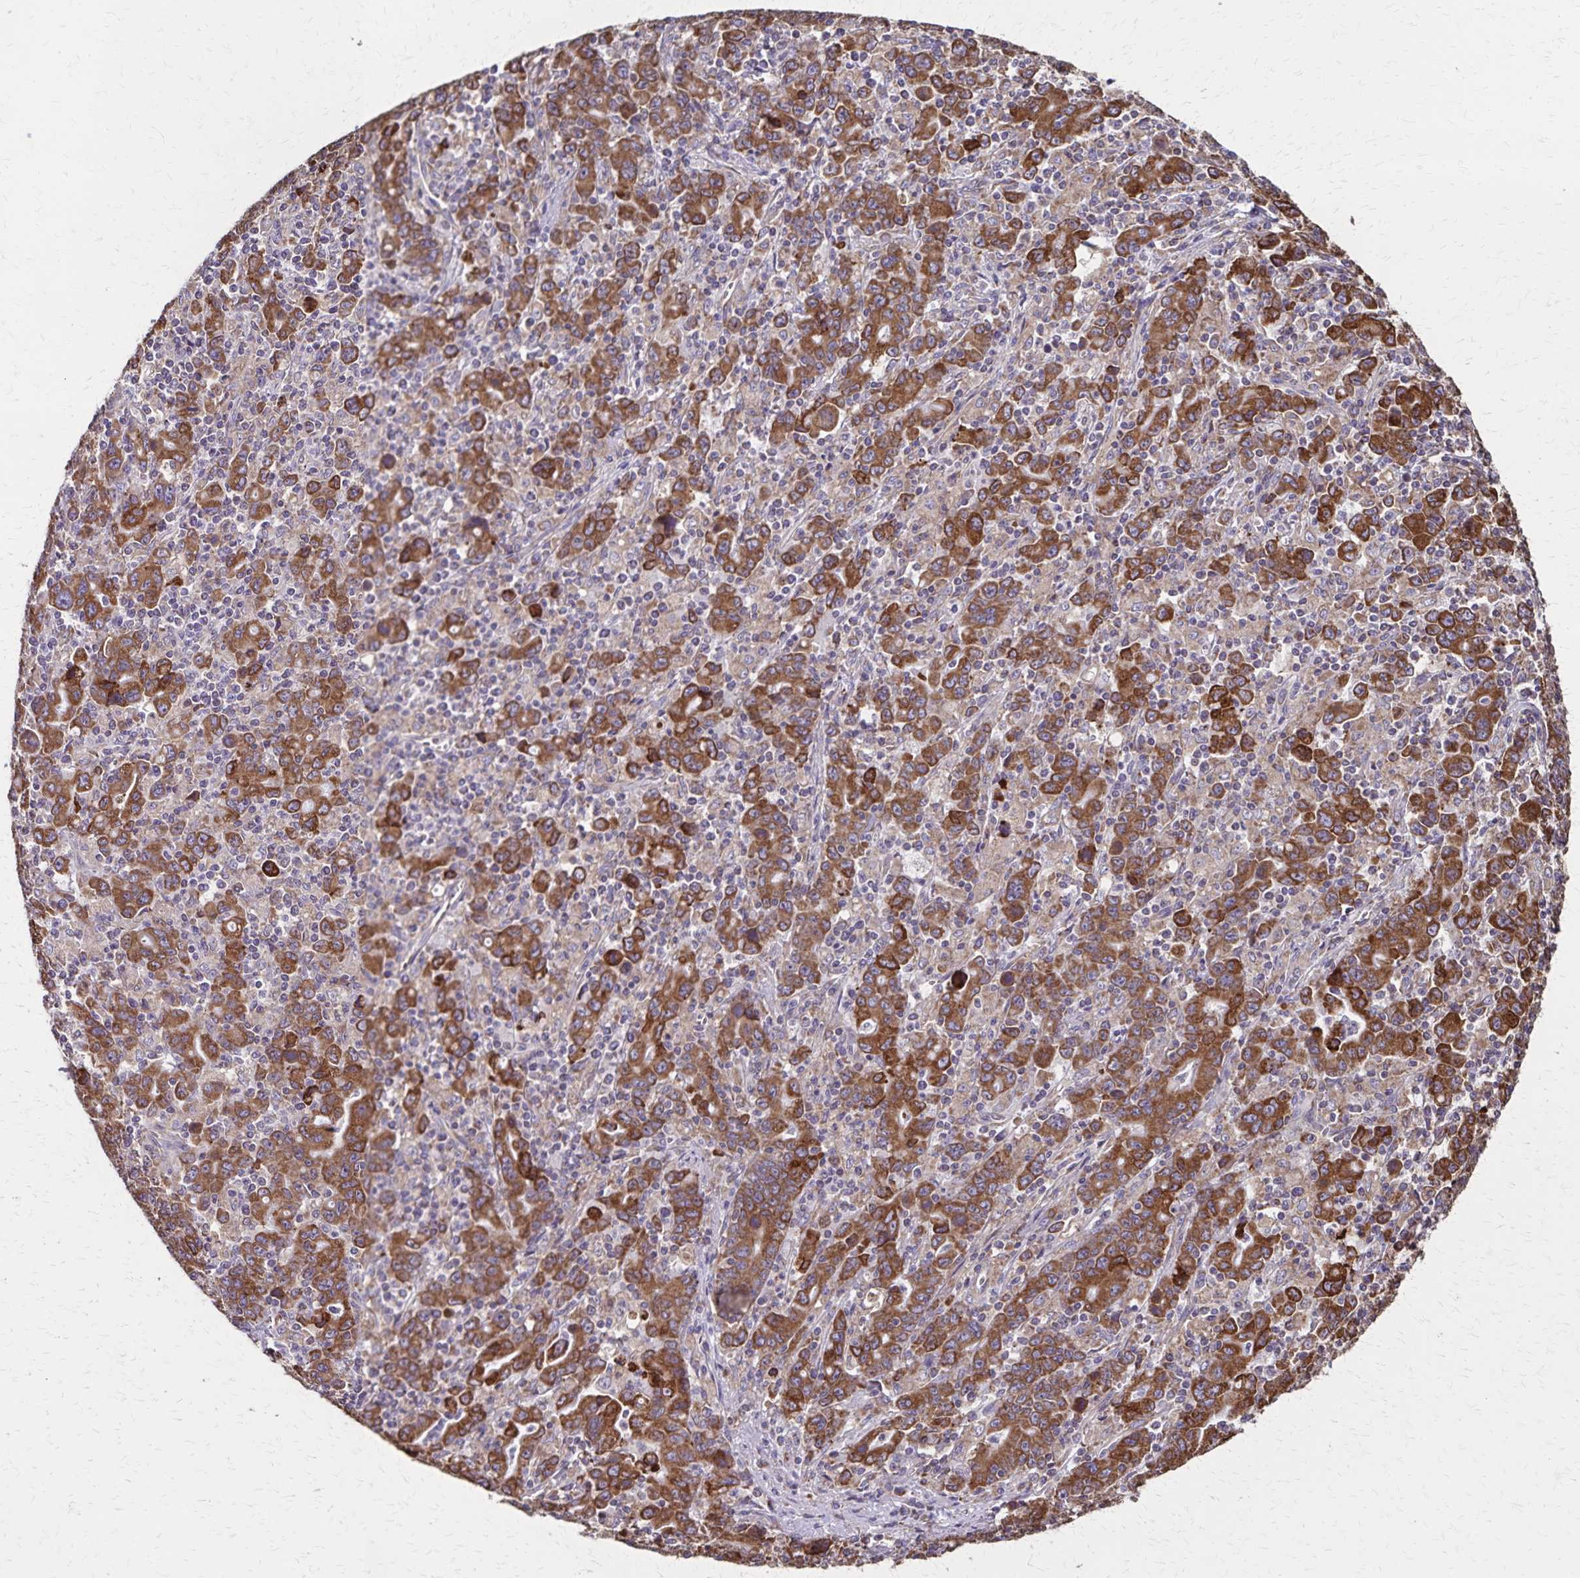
{"staining": {"intensity": "strong", "quantity": ">75%", "location": "cytoplasmic/membranous"}, "tissue": "stomach cancer", "cell_type": "Tumor cells", "image_type": "cancer", "snomed": [{"axis": "morphology", "description": "Adenocarcinoma, NOS"}, {"axis": "topography", "description": "Stomach, upper"}], "caption": "Adenocarcinoma (stomach) stained with a protein marker reveals strong staining in tumor cells.", "gene": "RNF10", "patient": {"sex": "male", "age": 69}}